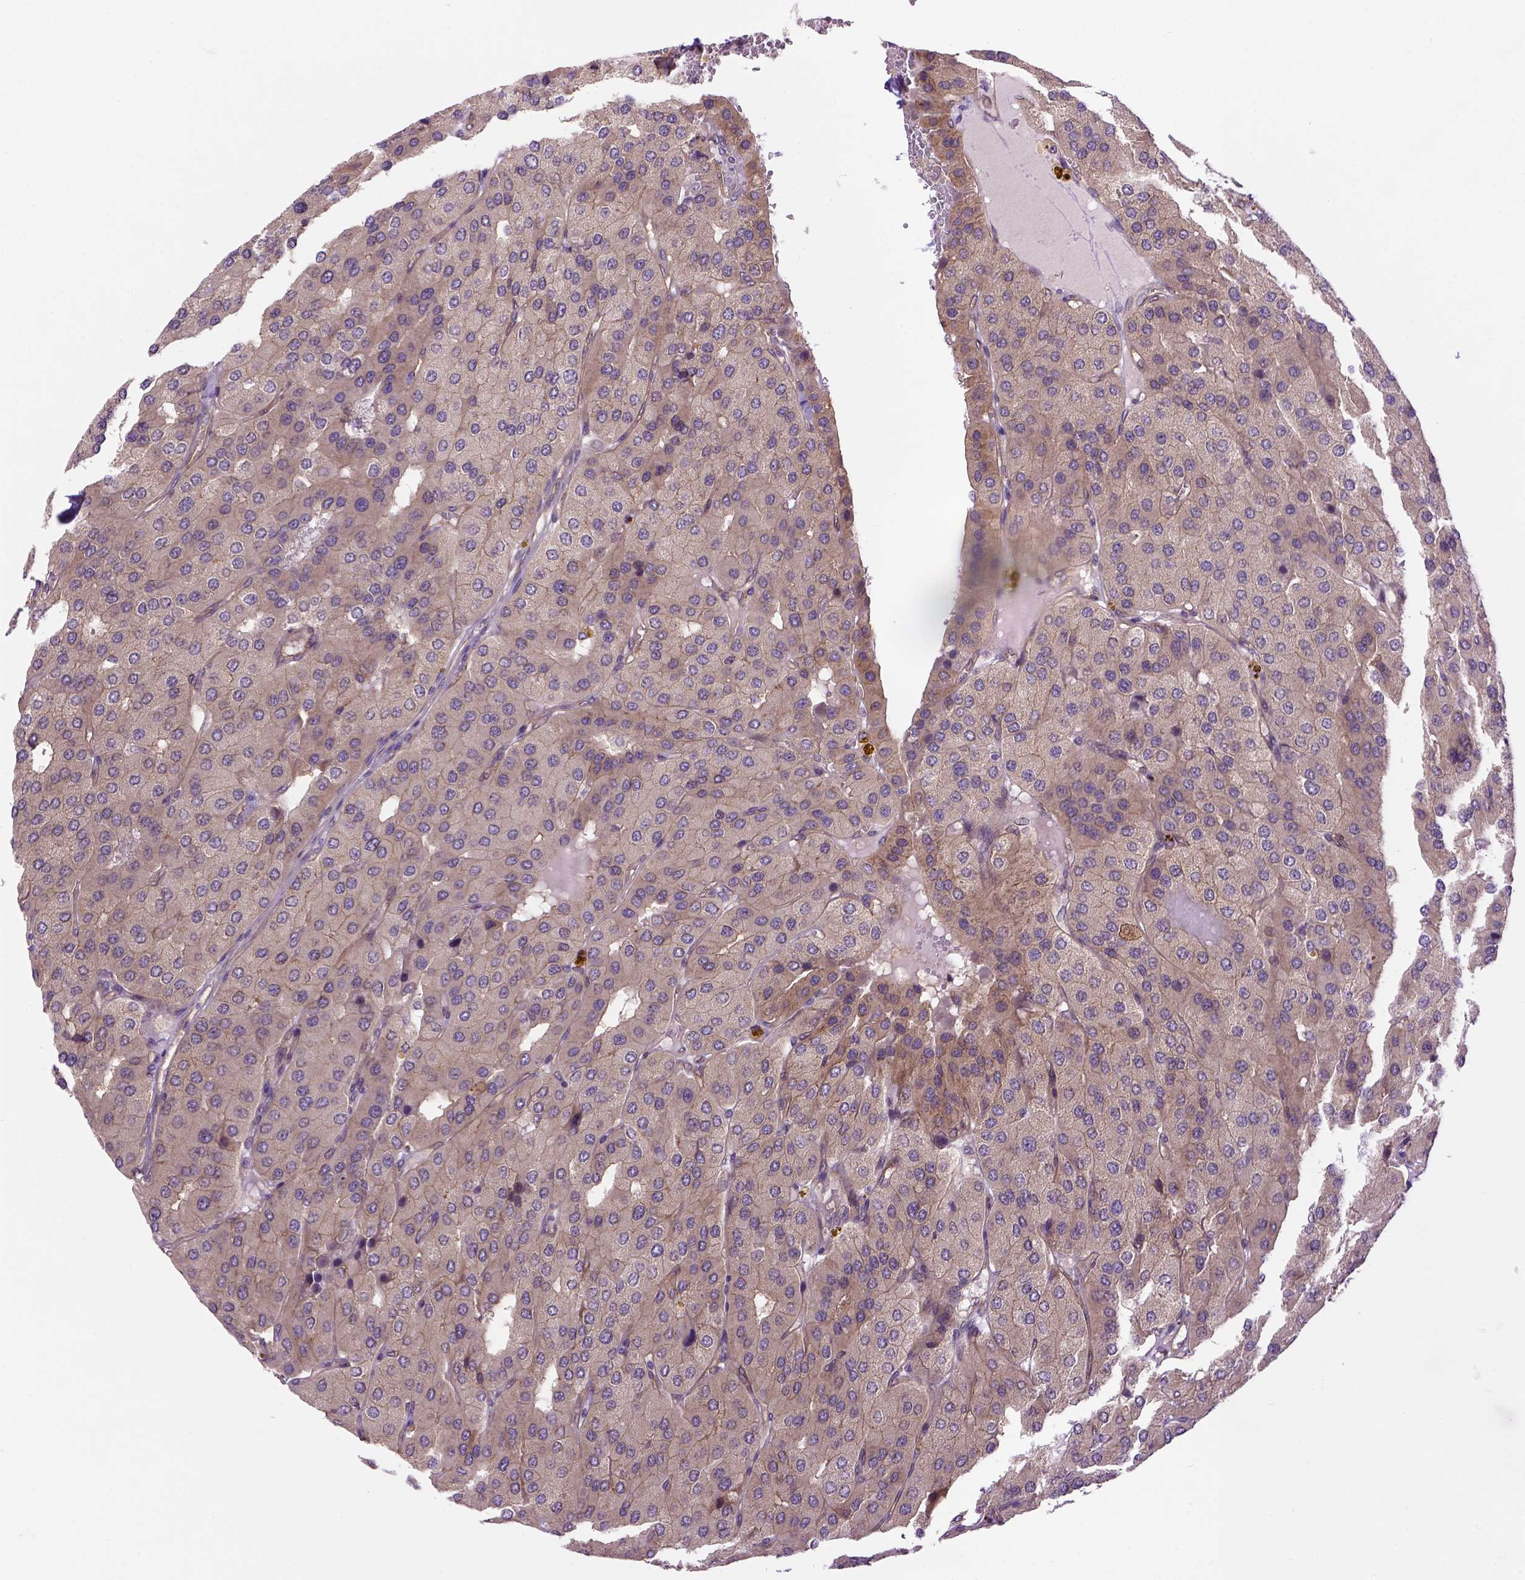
{"staining": {"intensity": "moderate", "quantity": "<25%", "location": "cytoplasmic/membranous"}, "tissue": "parathyroid gland", "cell_type": "Glandular cells", "image_type": "normal", "snomed": [{"axis": "morphology", "description": "Normal tissue, NOS"}, {"axis": "morphology", "description": "Adenoma, NOS"}, {"axis": "topography", "description": "Parathyroid gland"}], "caption": "Immunohistochemical staining of unremarkable human parathyroid gland demonstrates low levels of moderate cytoplasmic/membranous staining in about <25% of glandular cells.", "gene": "CASKIN2", "patient": {"sex": "female", "age": 86}}